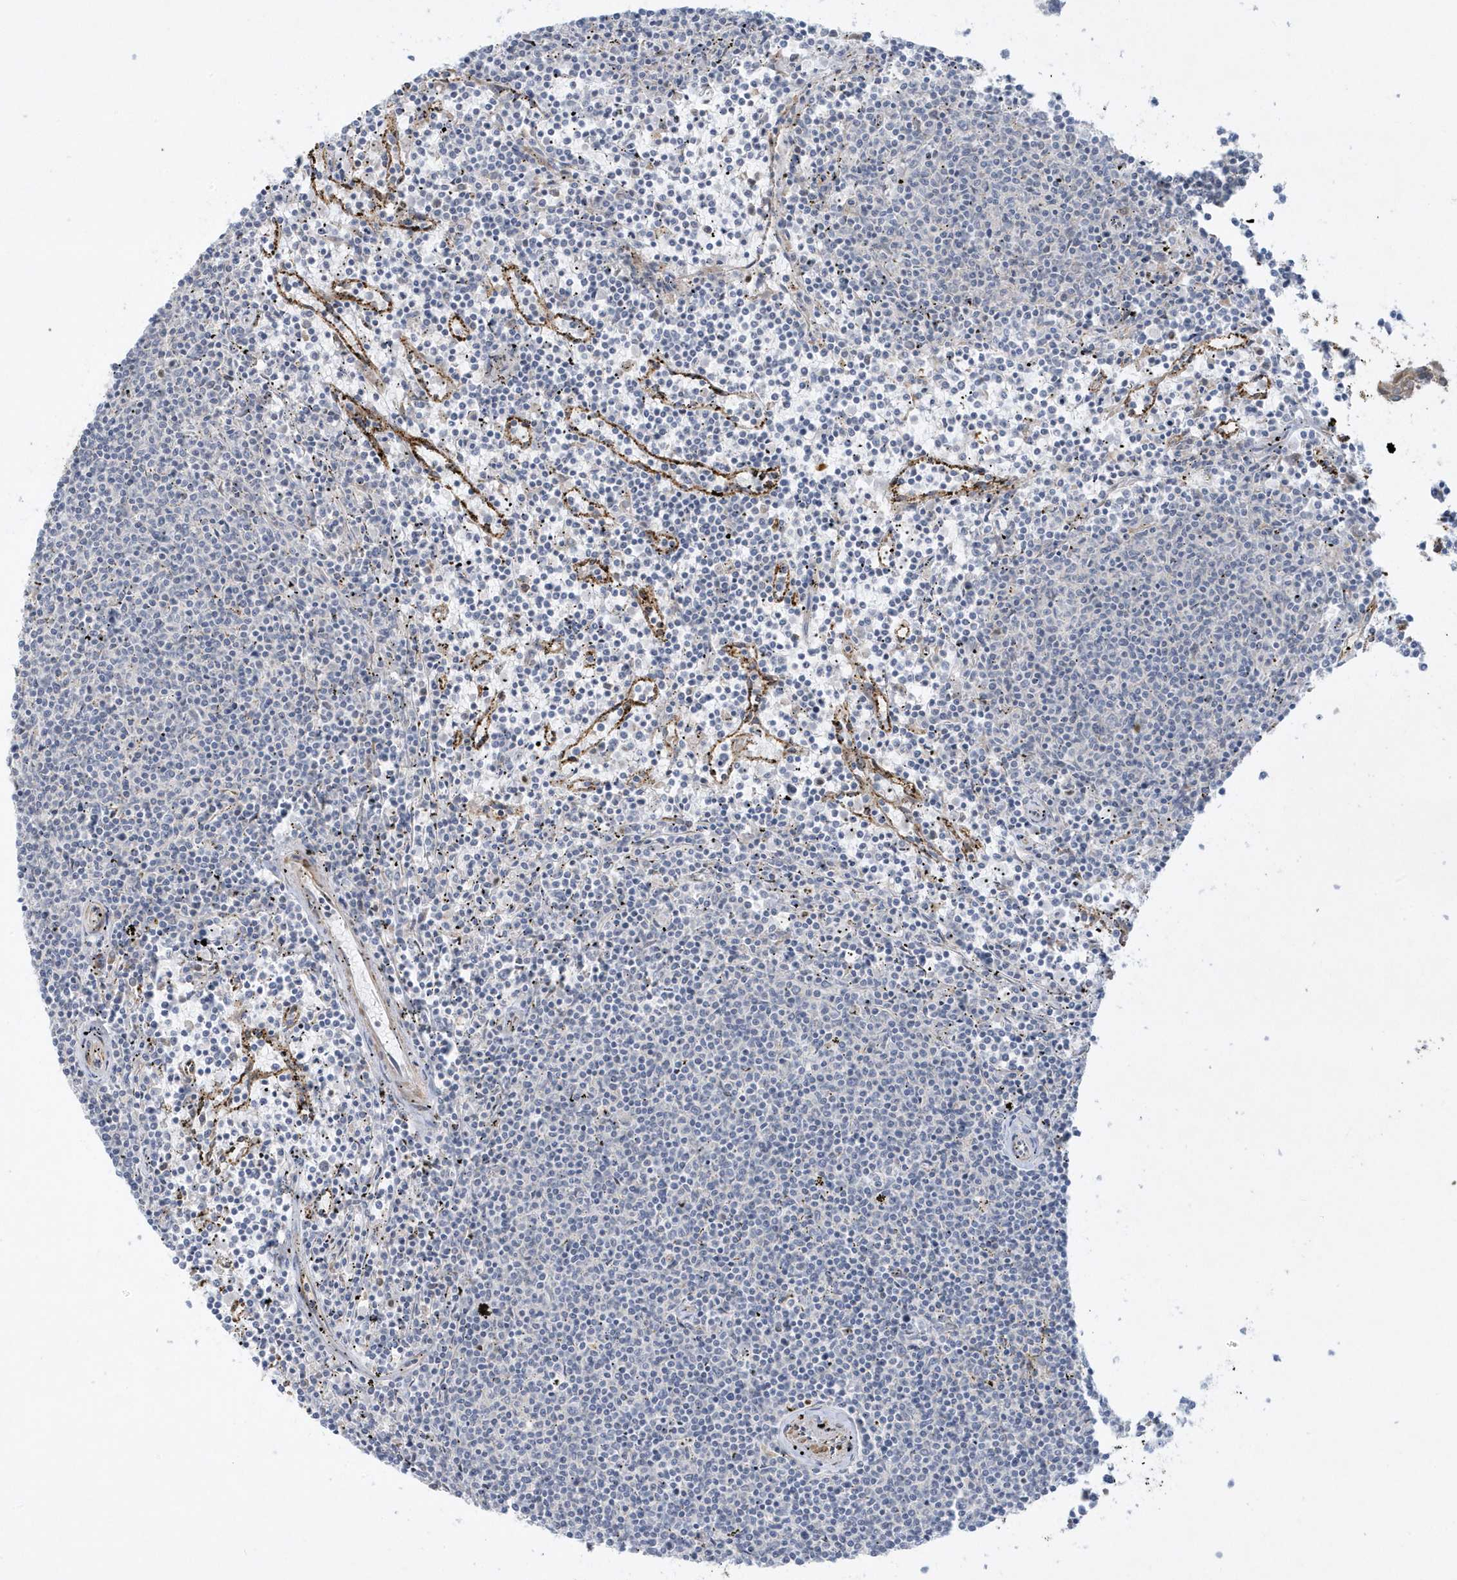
{"staining": {"intensity": "negative", "quantity": "none", "location": "none"}, "tissue": "lymphoma", "cell_type": "Tumor cells", "image_type": "cancer", "snomed": [{"axis": "morphology", "description": "Malignant lymphoma, non-Hodgkin's type, Low grade"}, {"axis": "topography", "description": "Spleen"}], "caption": "There is no significant positivity in tumor cells of lymphoma.", "gene": "THADA", "patient": {"sex": "female", "age": 50}}